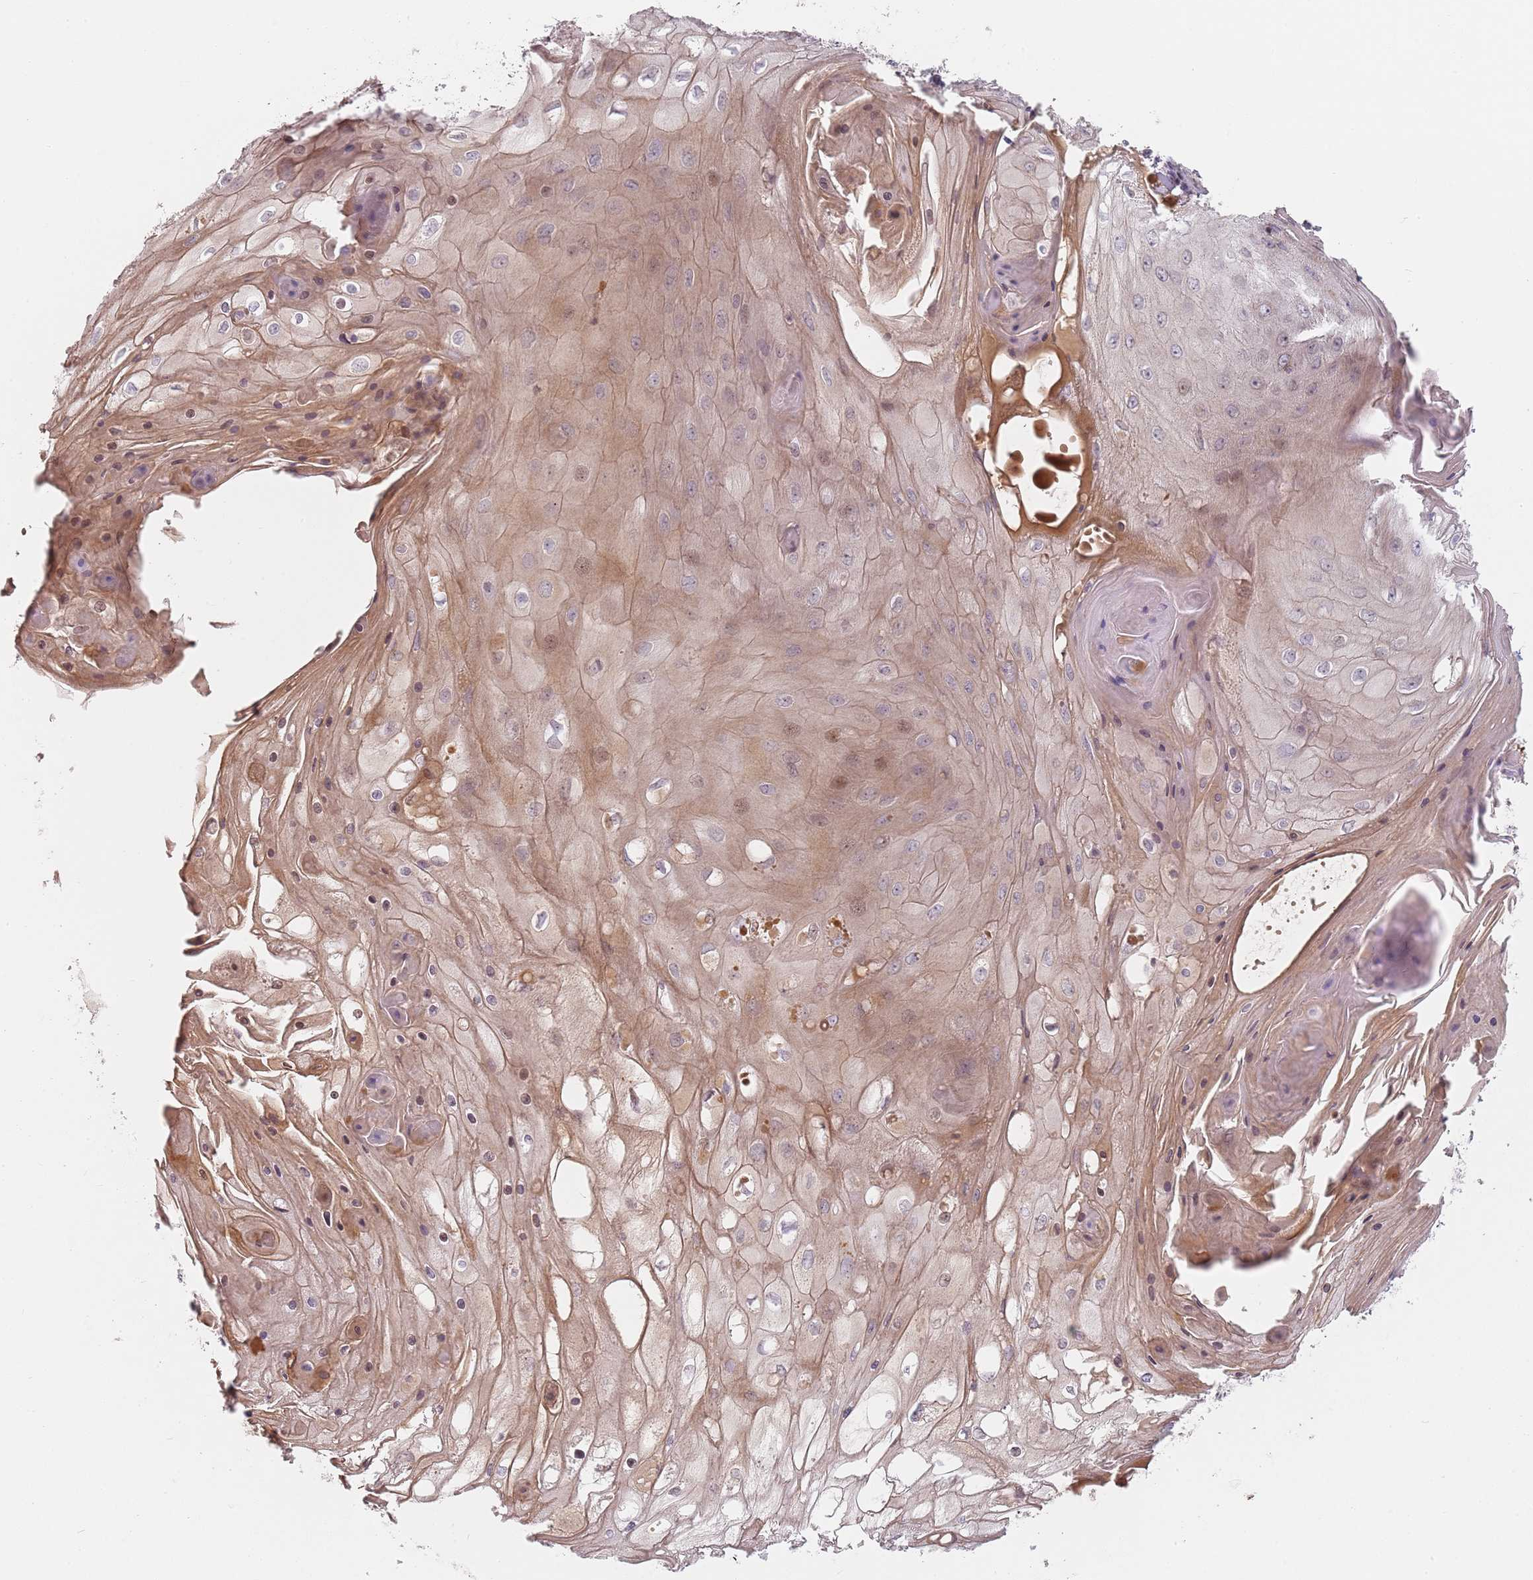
{"staining": {"intensity": "weak", "quantity": "25%-75%", "location": "cytoplasmic/membranous,nuclear"}, "tissue": "skin cancer", "cell_type": "Tumor cells", "image_type": "cancer", "snomed": [{"axis": "morphology", "description": "Squamous cell carcinoma, NOS"}, {"axis": "topography", "description": "Skin"}], "caption": "Tumor cells display weak cytoplasmic/membranous and nuclear staining in about 25%-75% of cells in skin cancer. Ihc stains the protein in brown and the nuclei are stained blue.", "gene": "RPS6KA2", "patient": {"sex": "male", "age": 70}}